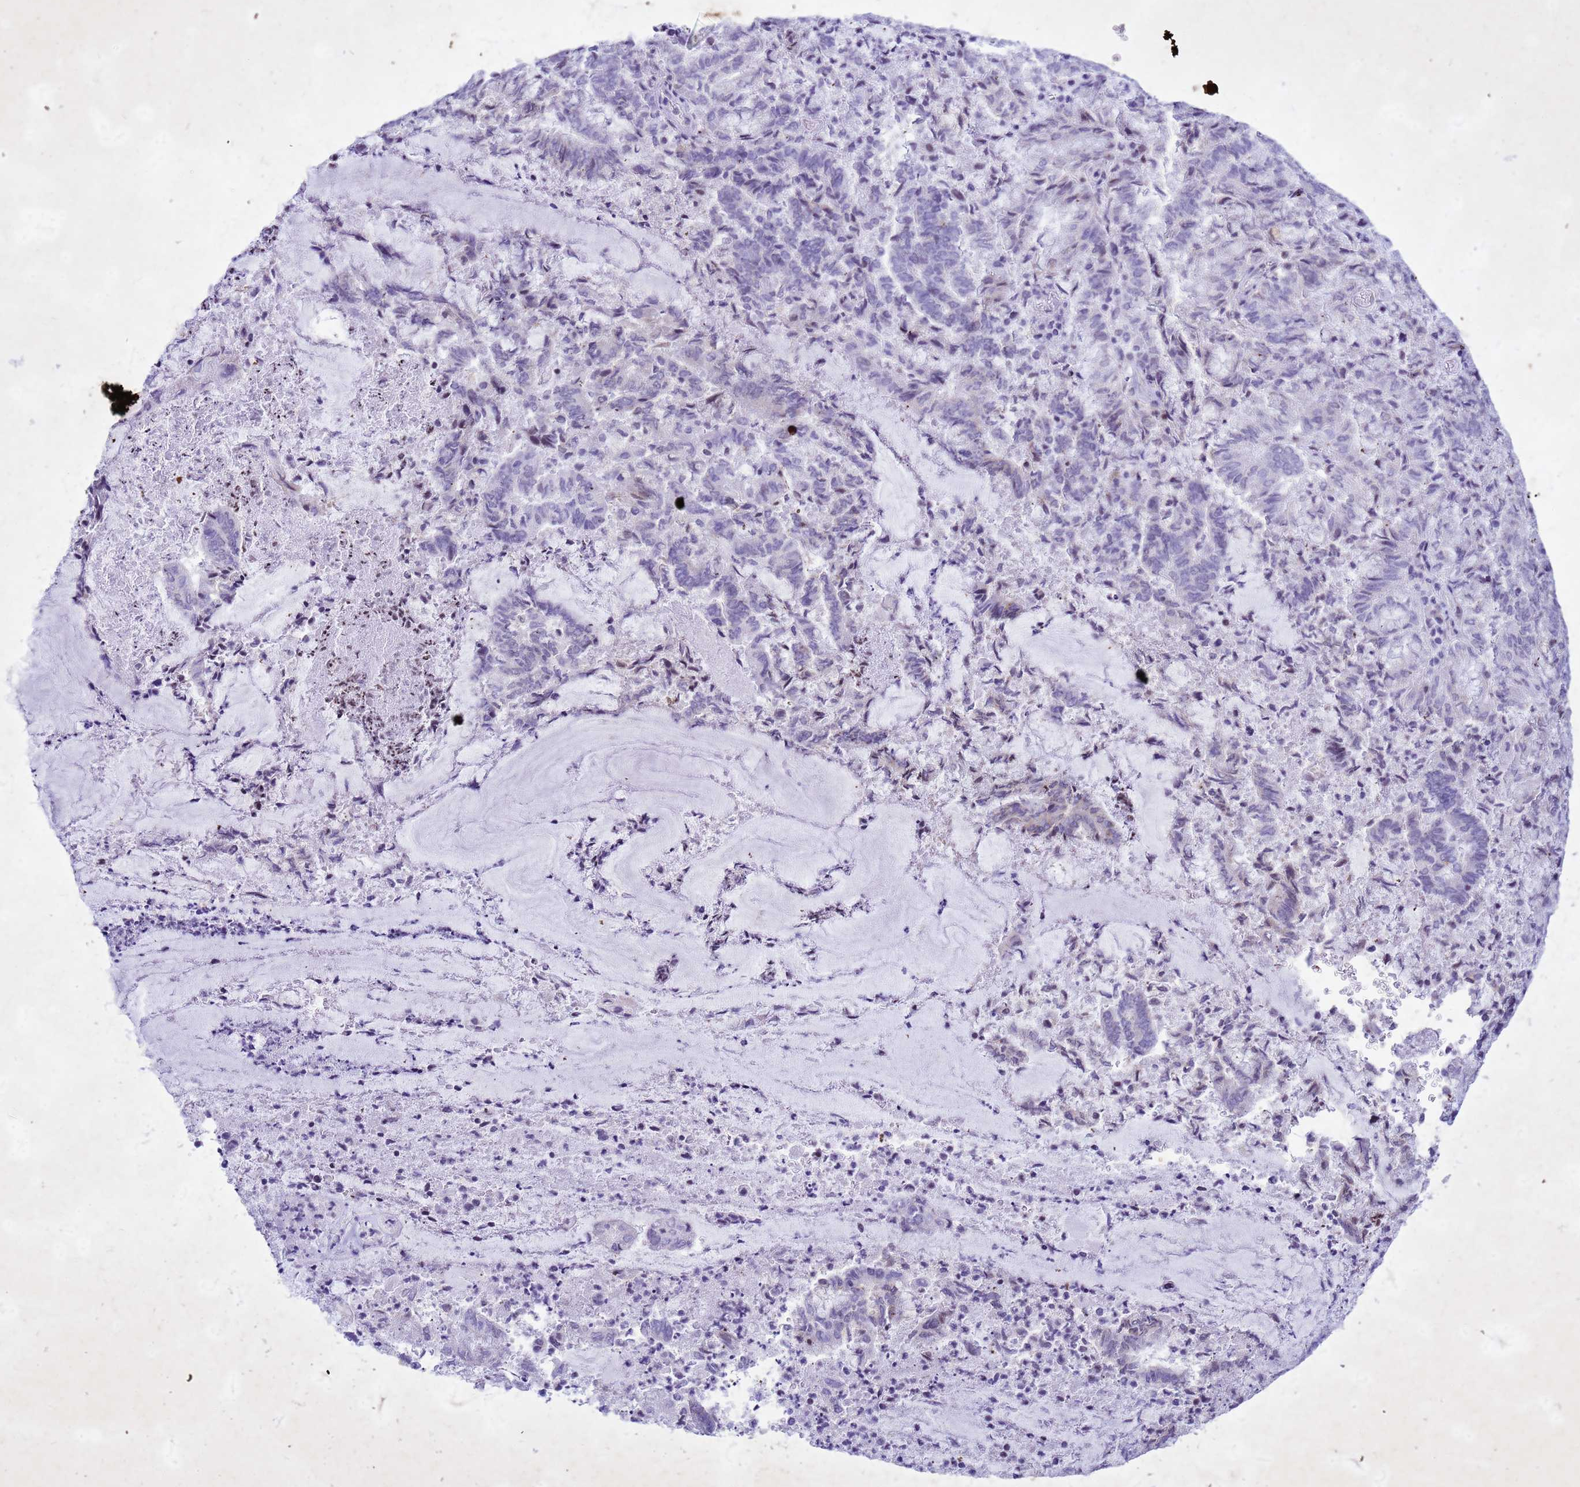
{"staining": {"intensity": "negative", "quantity": "none", "location": "none"}, "tissue": "endometrial cancer", "cell_type": "Tumor cells", "image_type": "cancer", "snomed": [{"axis": "morphology", "description": "Adenocarcinoma, NOS"}, {"axis": "topography", "description": "Endometrium"}], "caption": "There is no significant positivity in tumor cells of endometrial cancer.", "gene": "COPS9", "patient": {"sex": "female", "age": 80}}